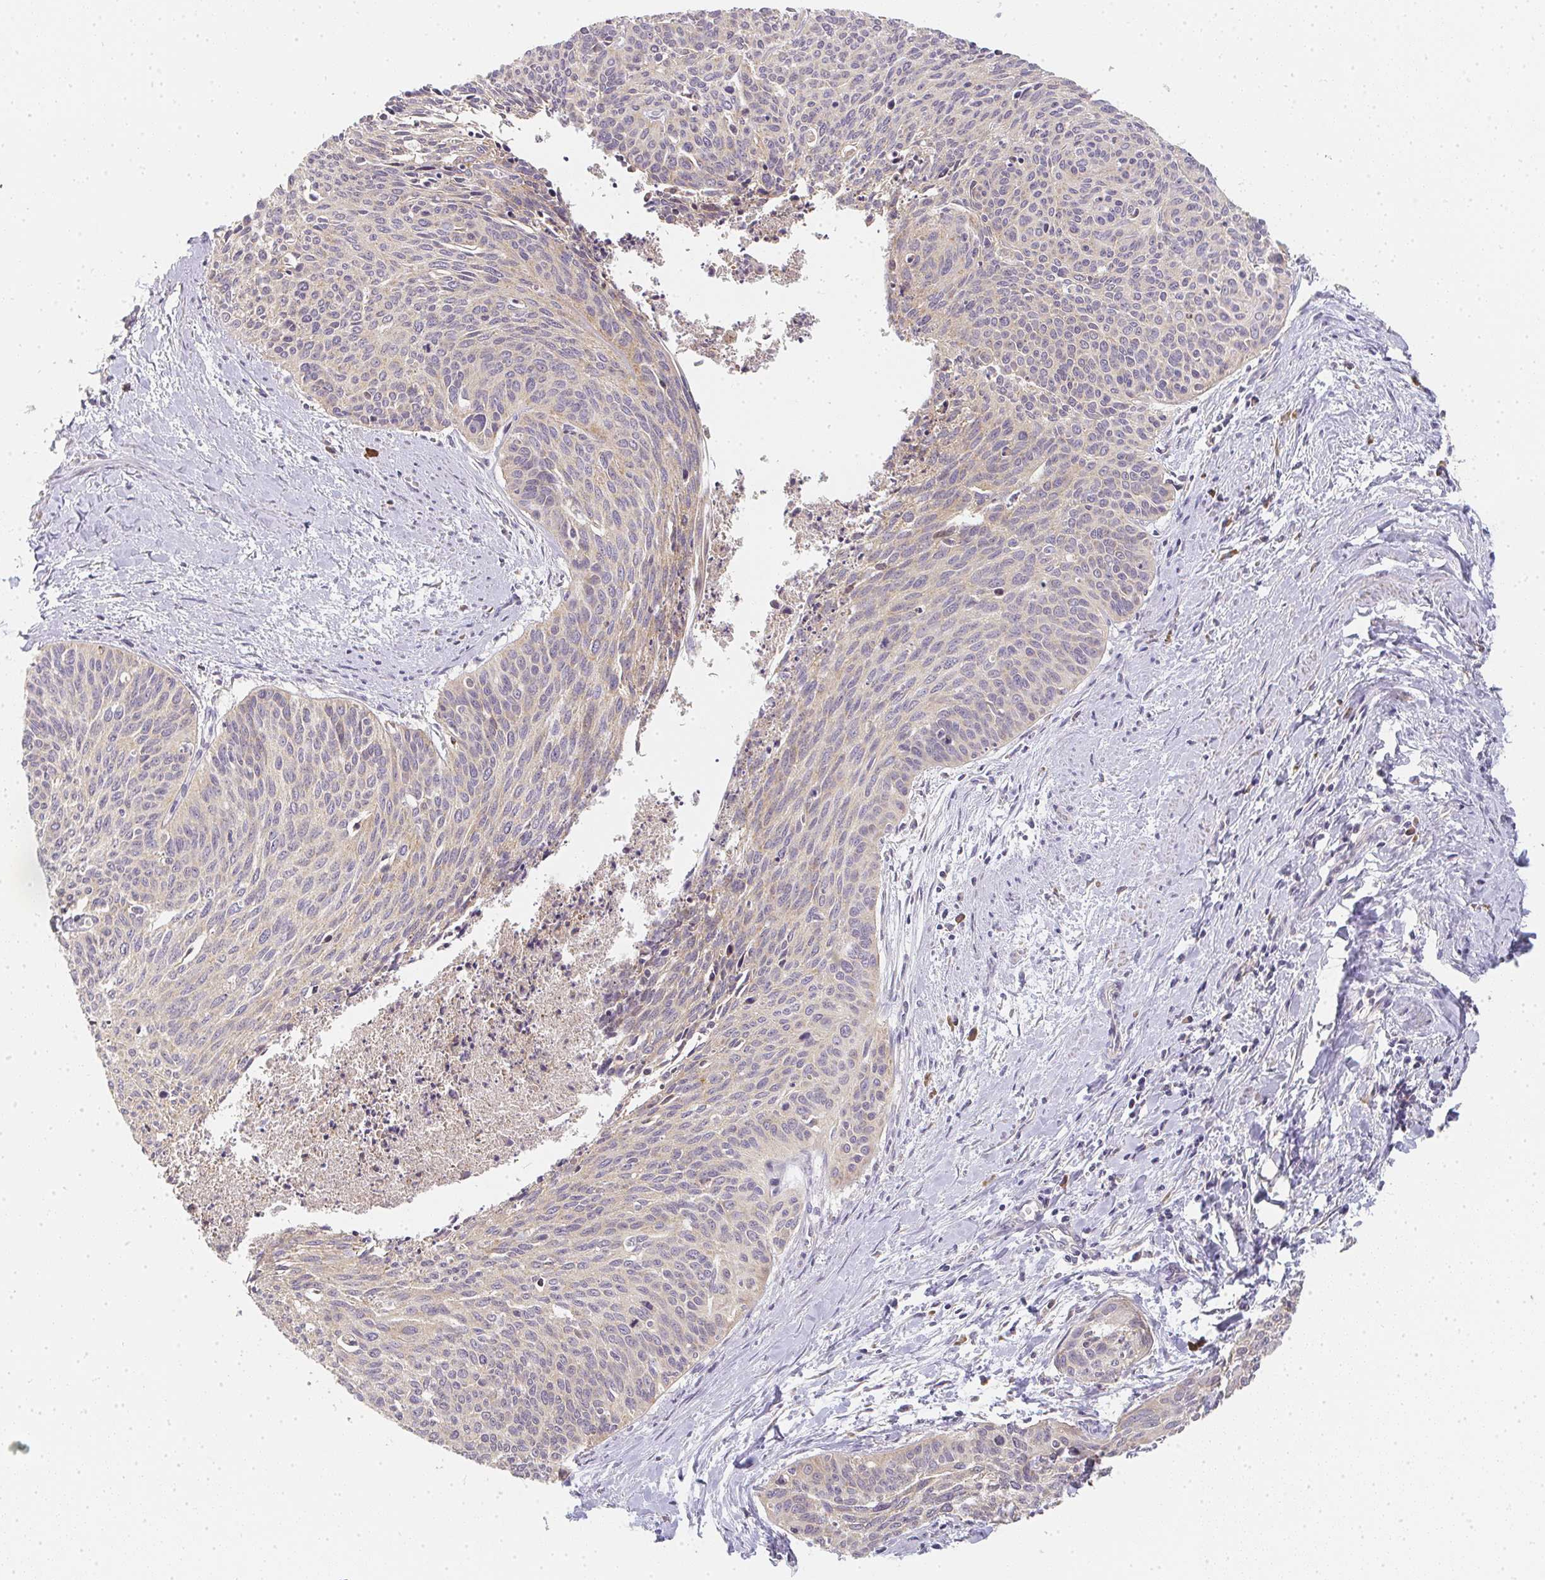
{"staining": {"intensity": "weak", "quantity": "25%-75%", "location": "cytoplasmic/membranous"}, "tissue": "cervical cancer", "cell_type": "Tumor cells", "image_type": "cancer", "snomed": [{"axis": "morphology", "description": "Squamous cell carcinoma, NOS"}, {"axis": "topography", "description": "Cervix"}], "caption": "Squamous cell carcinoma (cervical) stained for a protein shows weak cytoplasmic/membranous positivity in tumor cells.", "gene": "SLC35B3", "patient": {"sex": "female", "age": 55}}